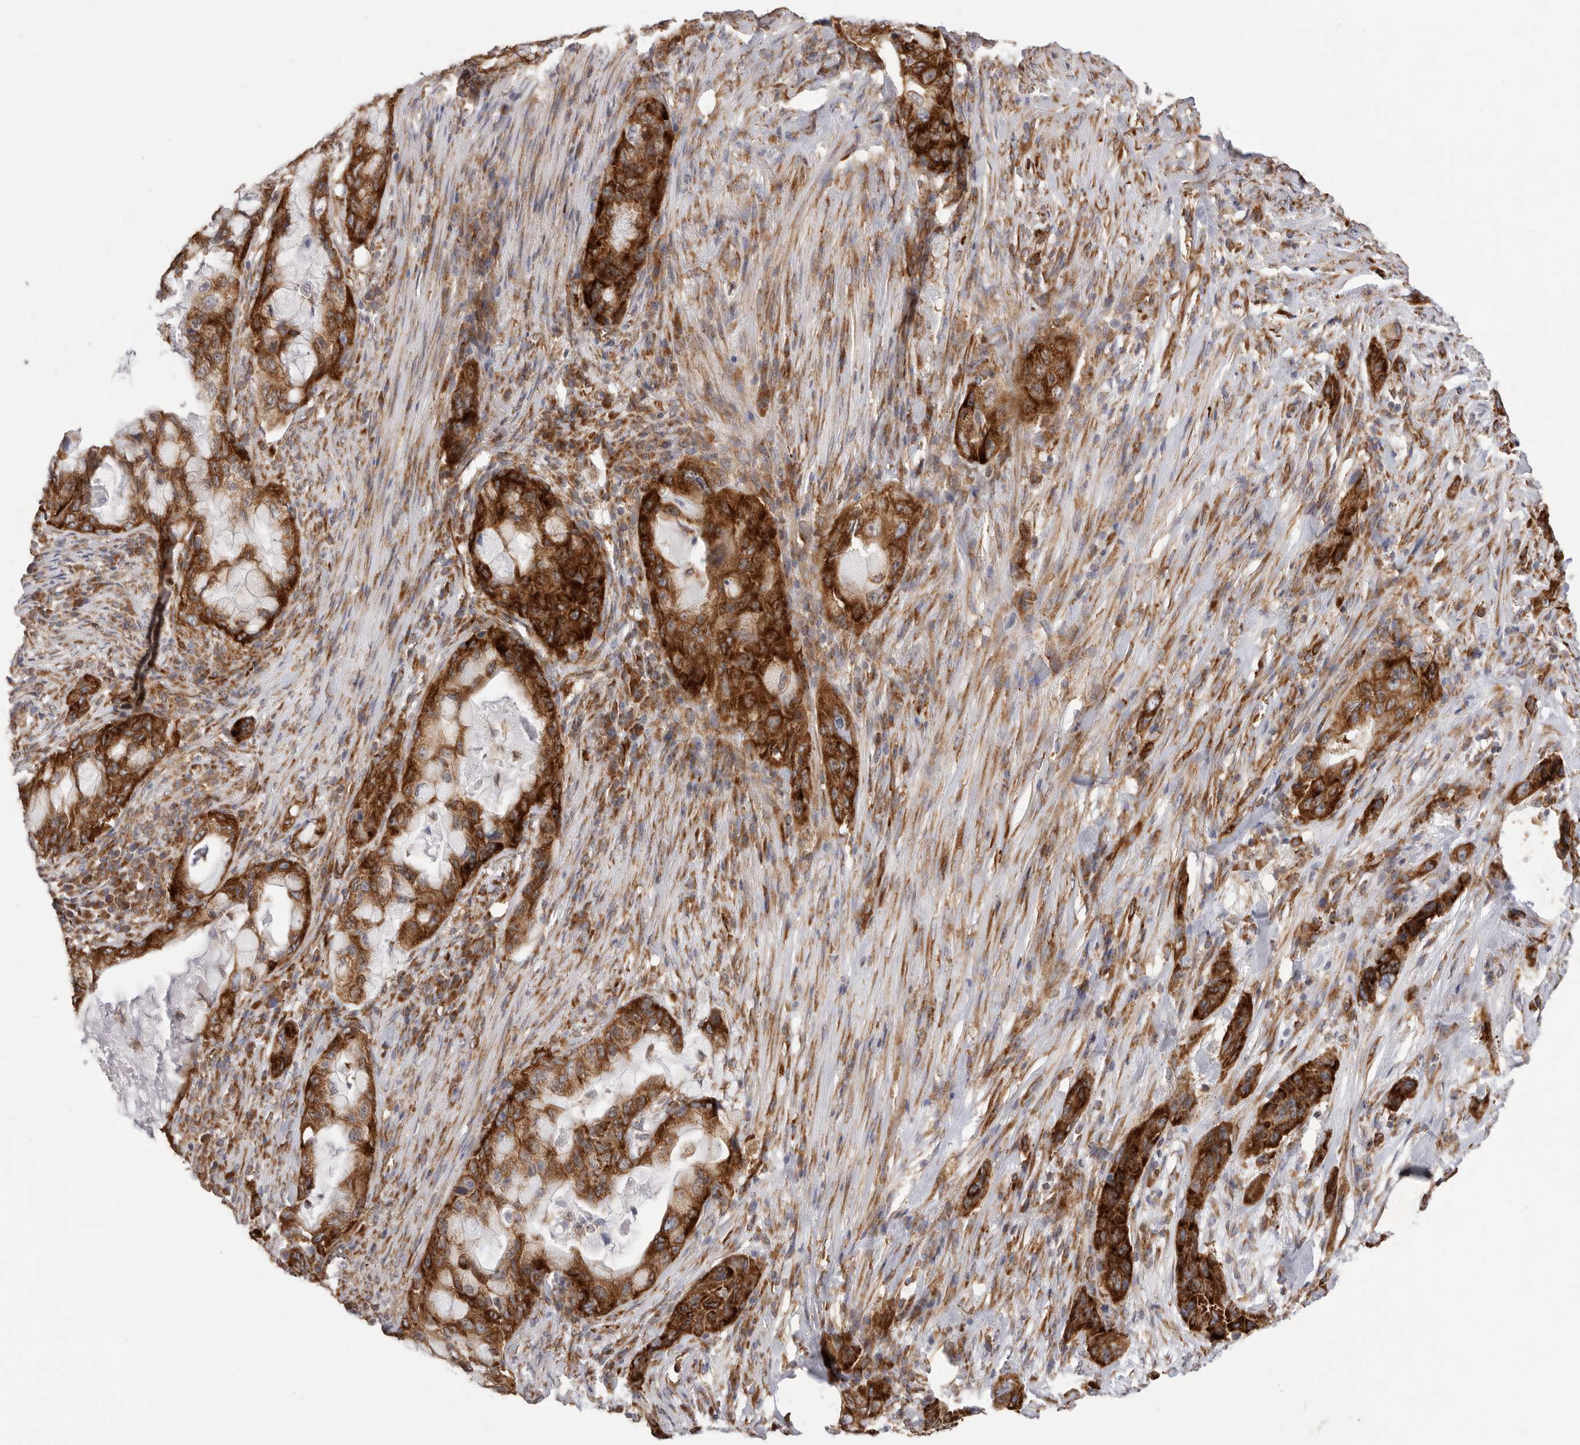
{"staining": {"intensity": "strong", "quantity": ">75%", "location": "cytoplasmic/membranous"}, "tissue": "pancreatic cancer", "cell_type": "Tumor cells", "image_type": "cancer", "snomed": [{"axis": "morphology", "description": "Adenocarcinoma, NOS"}, {"axis": "topography", "description": "Pancreas"}], "caption": "Brown immunohistochemical staining in human pancreatic adenocarcinoma exhibits strong cytoplasmic/membranous positivity in about >75% of tumor cells. The protein is stained brown, and the nuclei are stained in blue (DAB (3,3'-diaminobenzidine) IHC with brightfield microscopy, high magnification).", "gene": "SERBP1", "patient": {"sex": "male", "age": 53}}